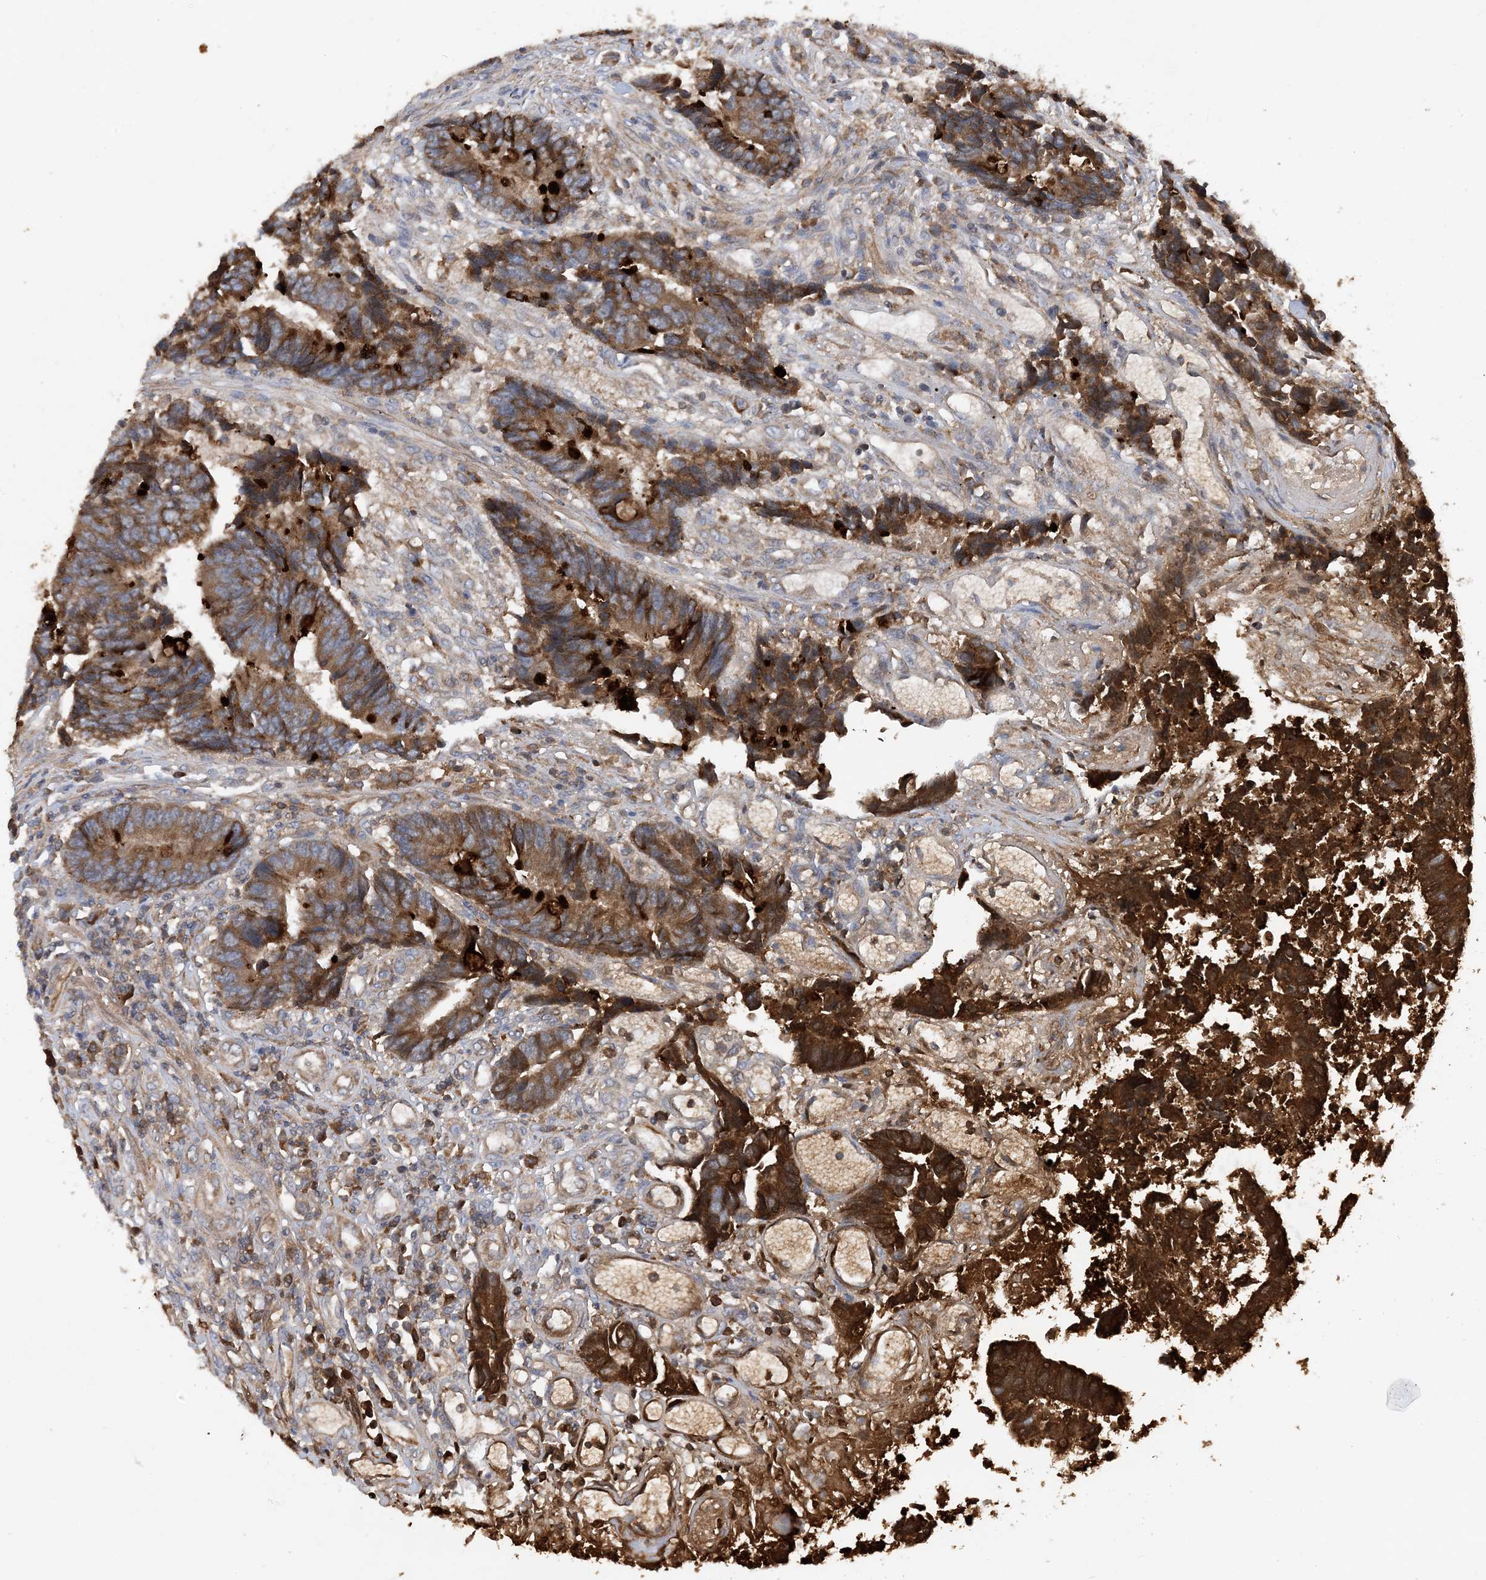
{"staining": {"intensity": "moderate", "quantity": ">75%", "location": "cytoplasmic/membranous"}, "tissue": "colorectal cancer", "cell_type": "Tumor cells", "image_type": "cancer", "snomed": [{"axis": "morphology", "description": "Adenocarcinoma, NOS"}, {"axis": "topography", "description": "Rectum"}], "caption": "The histopathology image shows immunohistochemical staining of colorectal cancer. There is moderate cytoplasmic/membranous expression is identified in approximately >75% of tumor cells.", "gene": "STK19", "patient": {"sex": "male", "age": 84}}